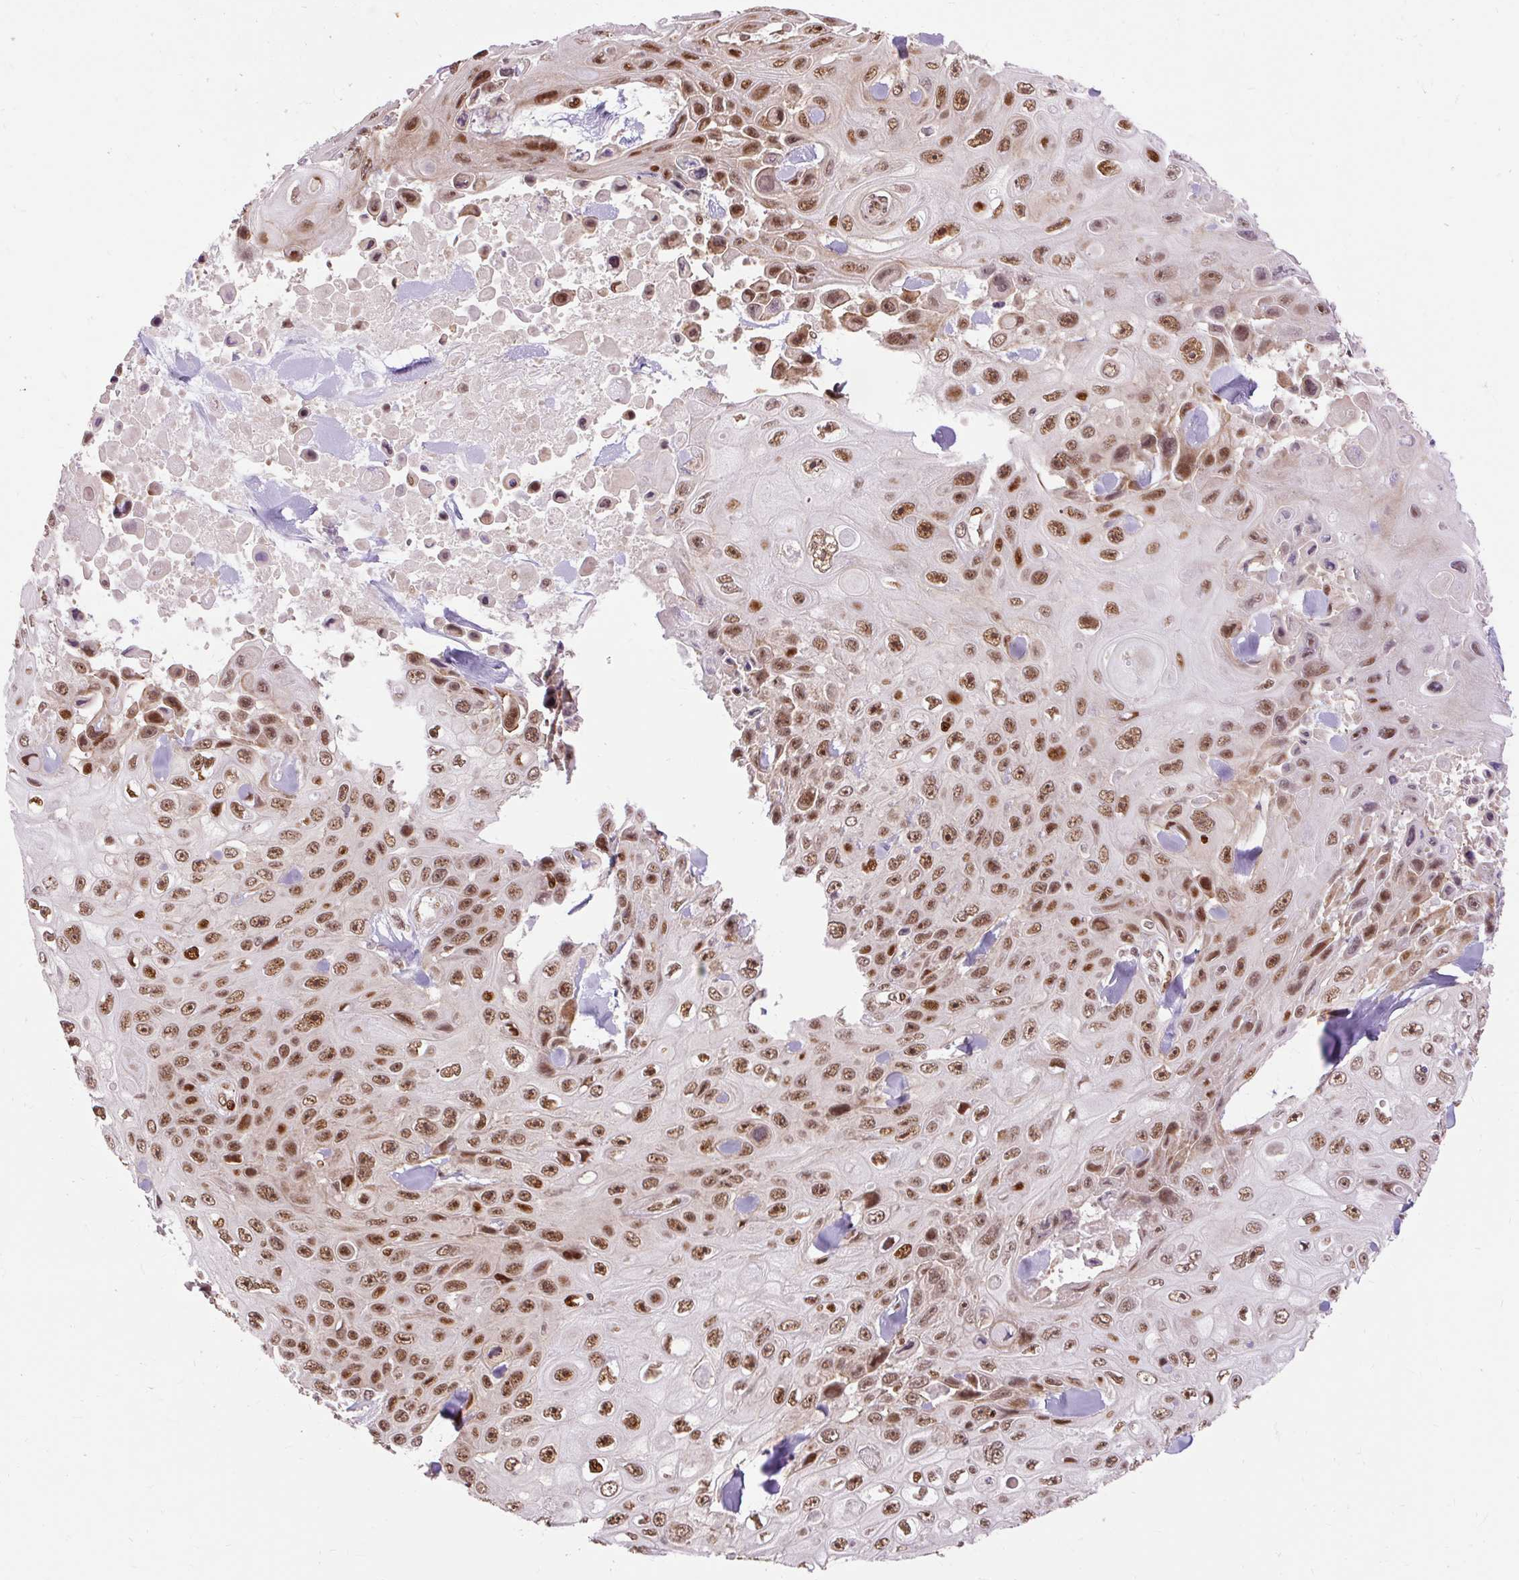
{"staining": {"intensity": "moderate", "quantity": ">75%", "location": "nuclear"}, "tissue": "skin cancer", "cell_type": "Tumor cells", "image_type": "cancer", "snomed": [{"axis": "morphology", "description": "Squamous cell carcinoma, NOS"}, {"axis": "topography", "description": "Skin"}], "caption": "Moderate nuclear staining for a protein is present in approximately >75% of tumor cells of skin squamous cell carcinoma using immunohistochemistry.", "gene": "MECOM", "patient": {"sex": "male", "age": 82}}